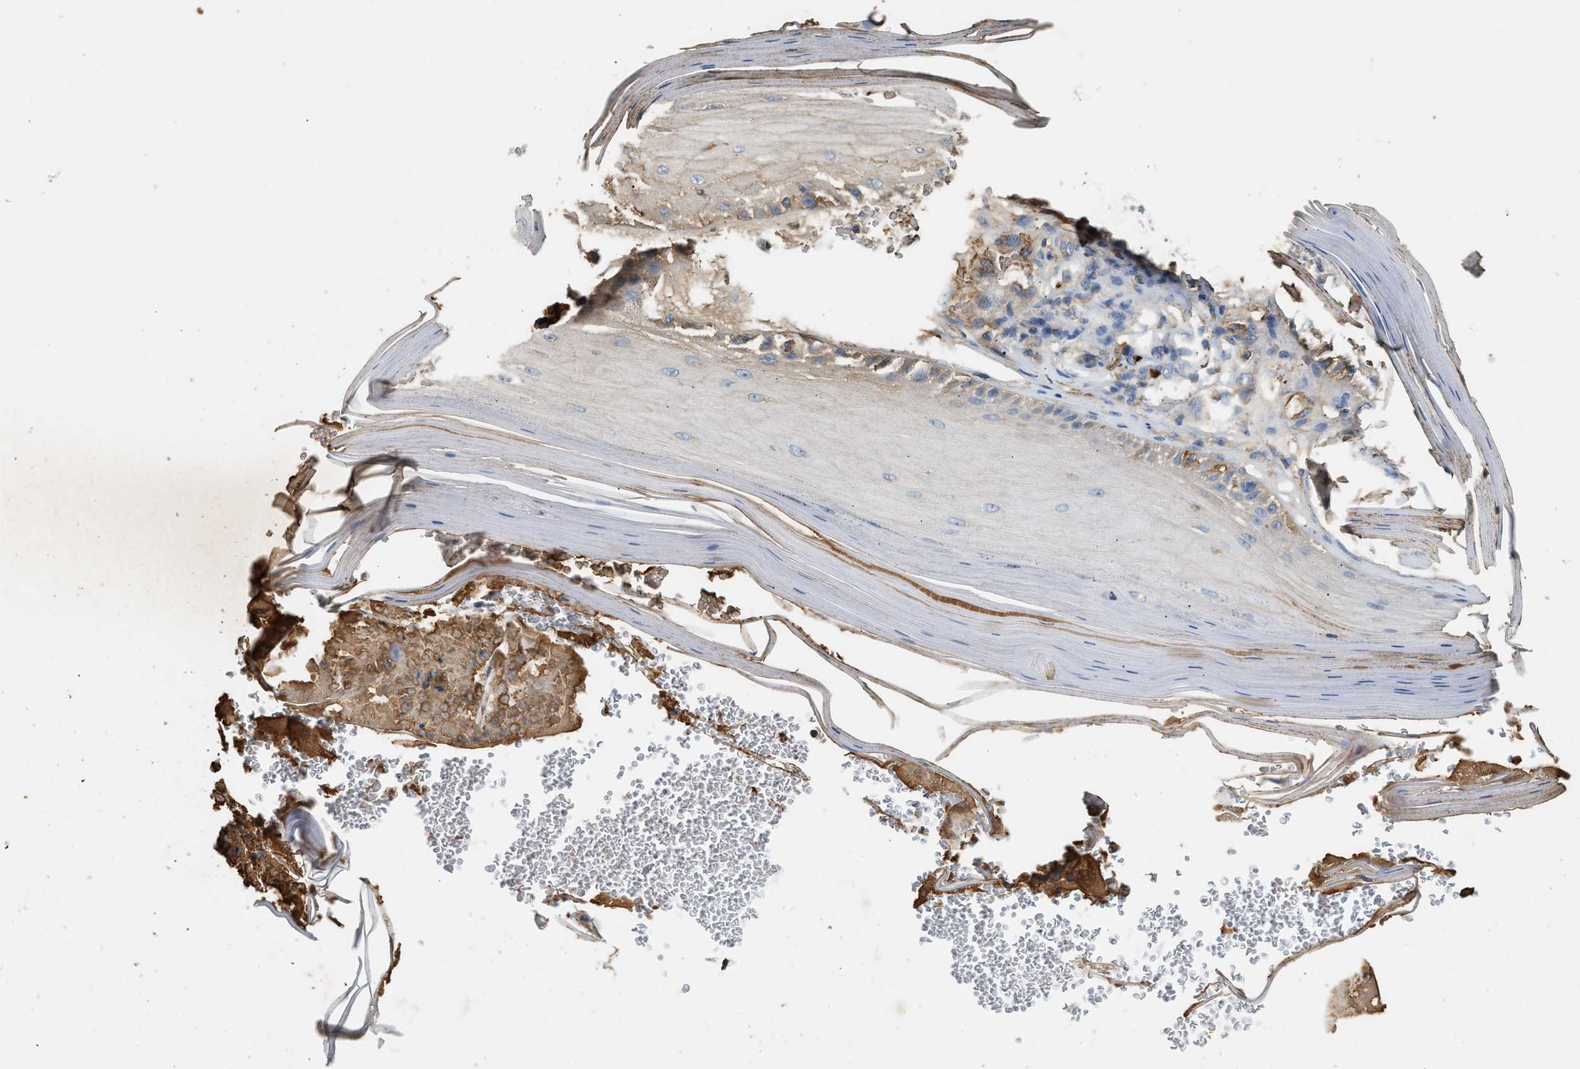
{"staining": {"intensity": "weak", "quantity": "<25%", "location": "cytoplasmic/membranous"}, "tissue": "skin cancer", "cell_type": "Tumor cells", "image_type": "cancer", "snomed": [{"axis": "morphology", "description": "Basal cell carcinoma"}, {"axis": "topography", "description": "Skin"}], "caption": "Photomicrograph shows no significant protein staining in tumor cells of basal cell carcinoma (skin).", "gene": "TMEM268", "patient": {"sex": "male", "age": 55}}